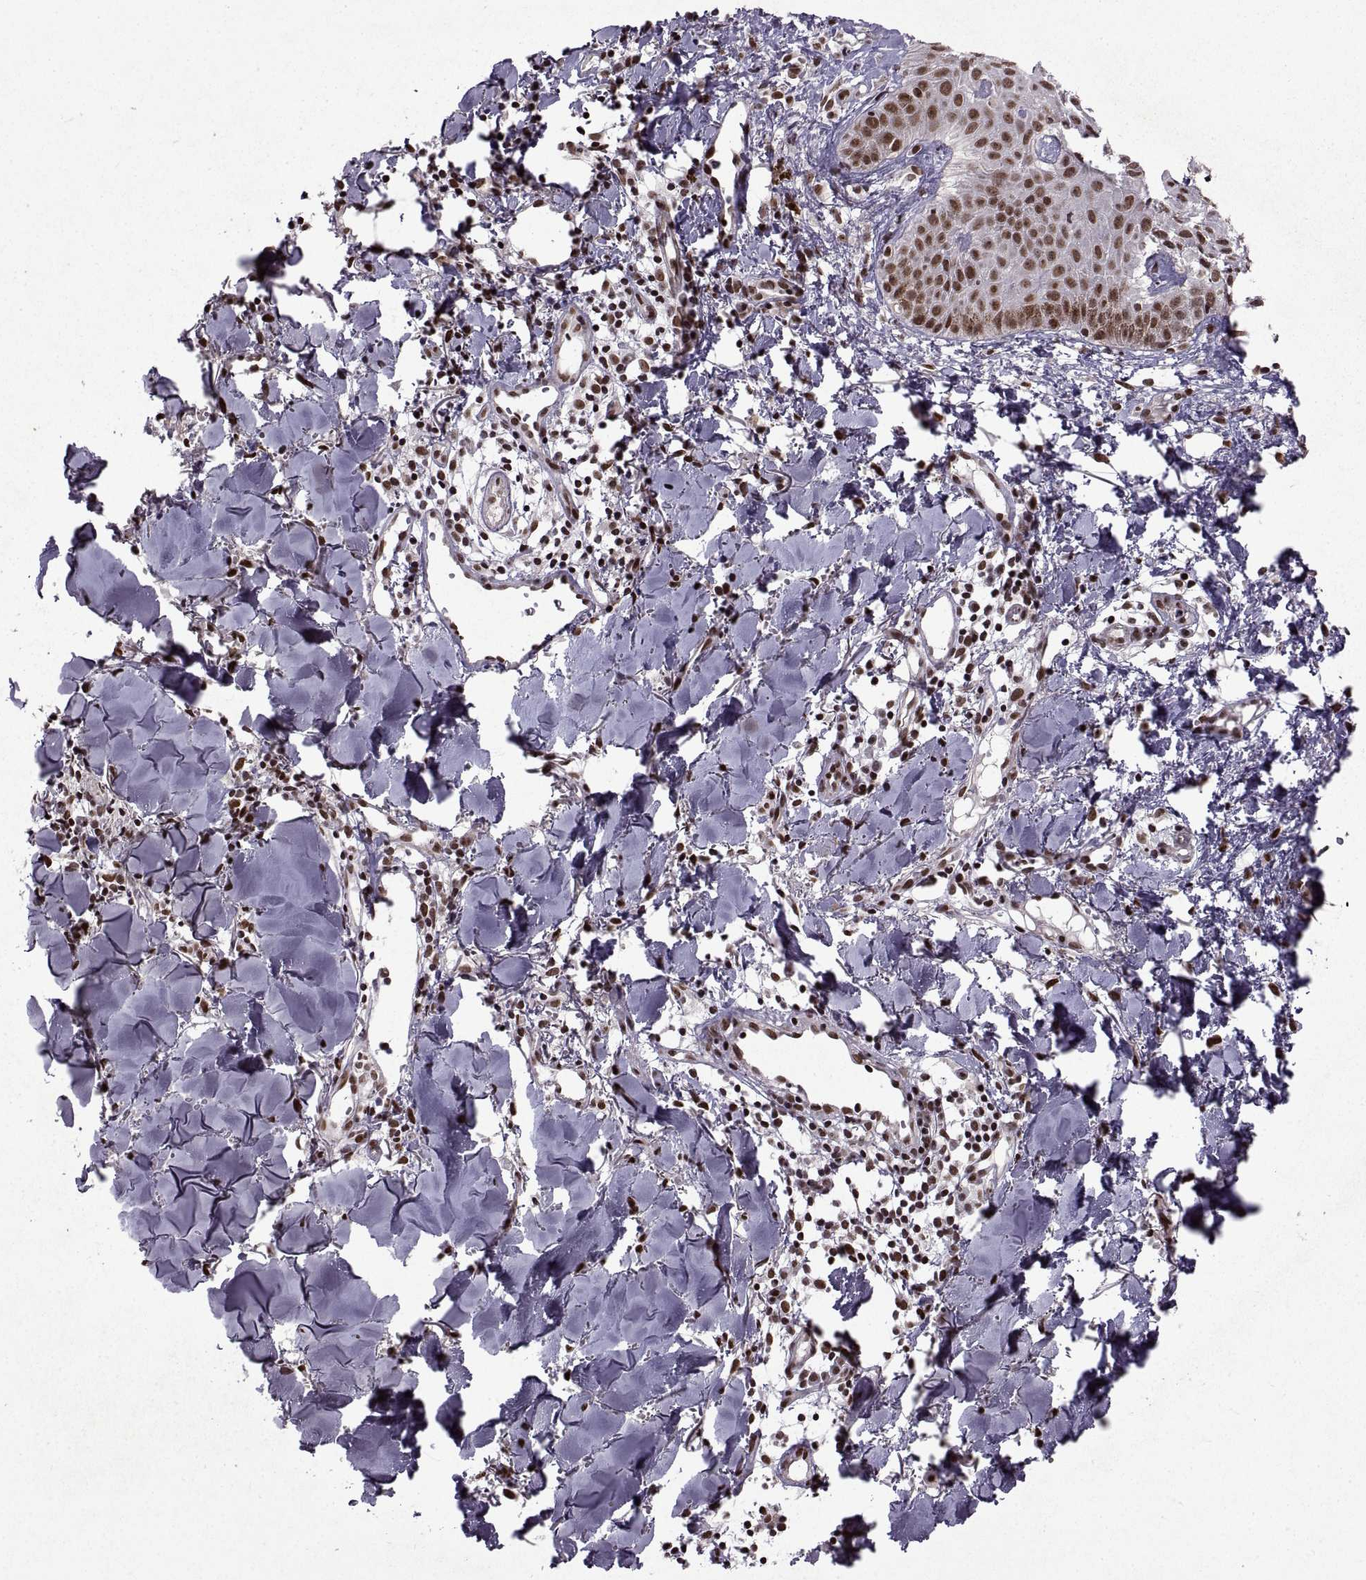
{"staining": {"intensity": "strong", "quantity": ">75%", "location": "nuclear"}, "tissue": "melanoma", "cell_type": "Tumor cells", "image_type": "cancer", "snomed": [{"axis": "morphology", "description": "Malignant melanoma, NOS"}, {"axis": "topography", "description": "Skin"}], "caption": "Melanoma stained with a protein marker reveals strong staining in tumor cells.", "gene": "MT1E", "patient": {"sex": "male", "age": 51}}